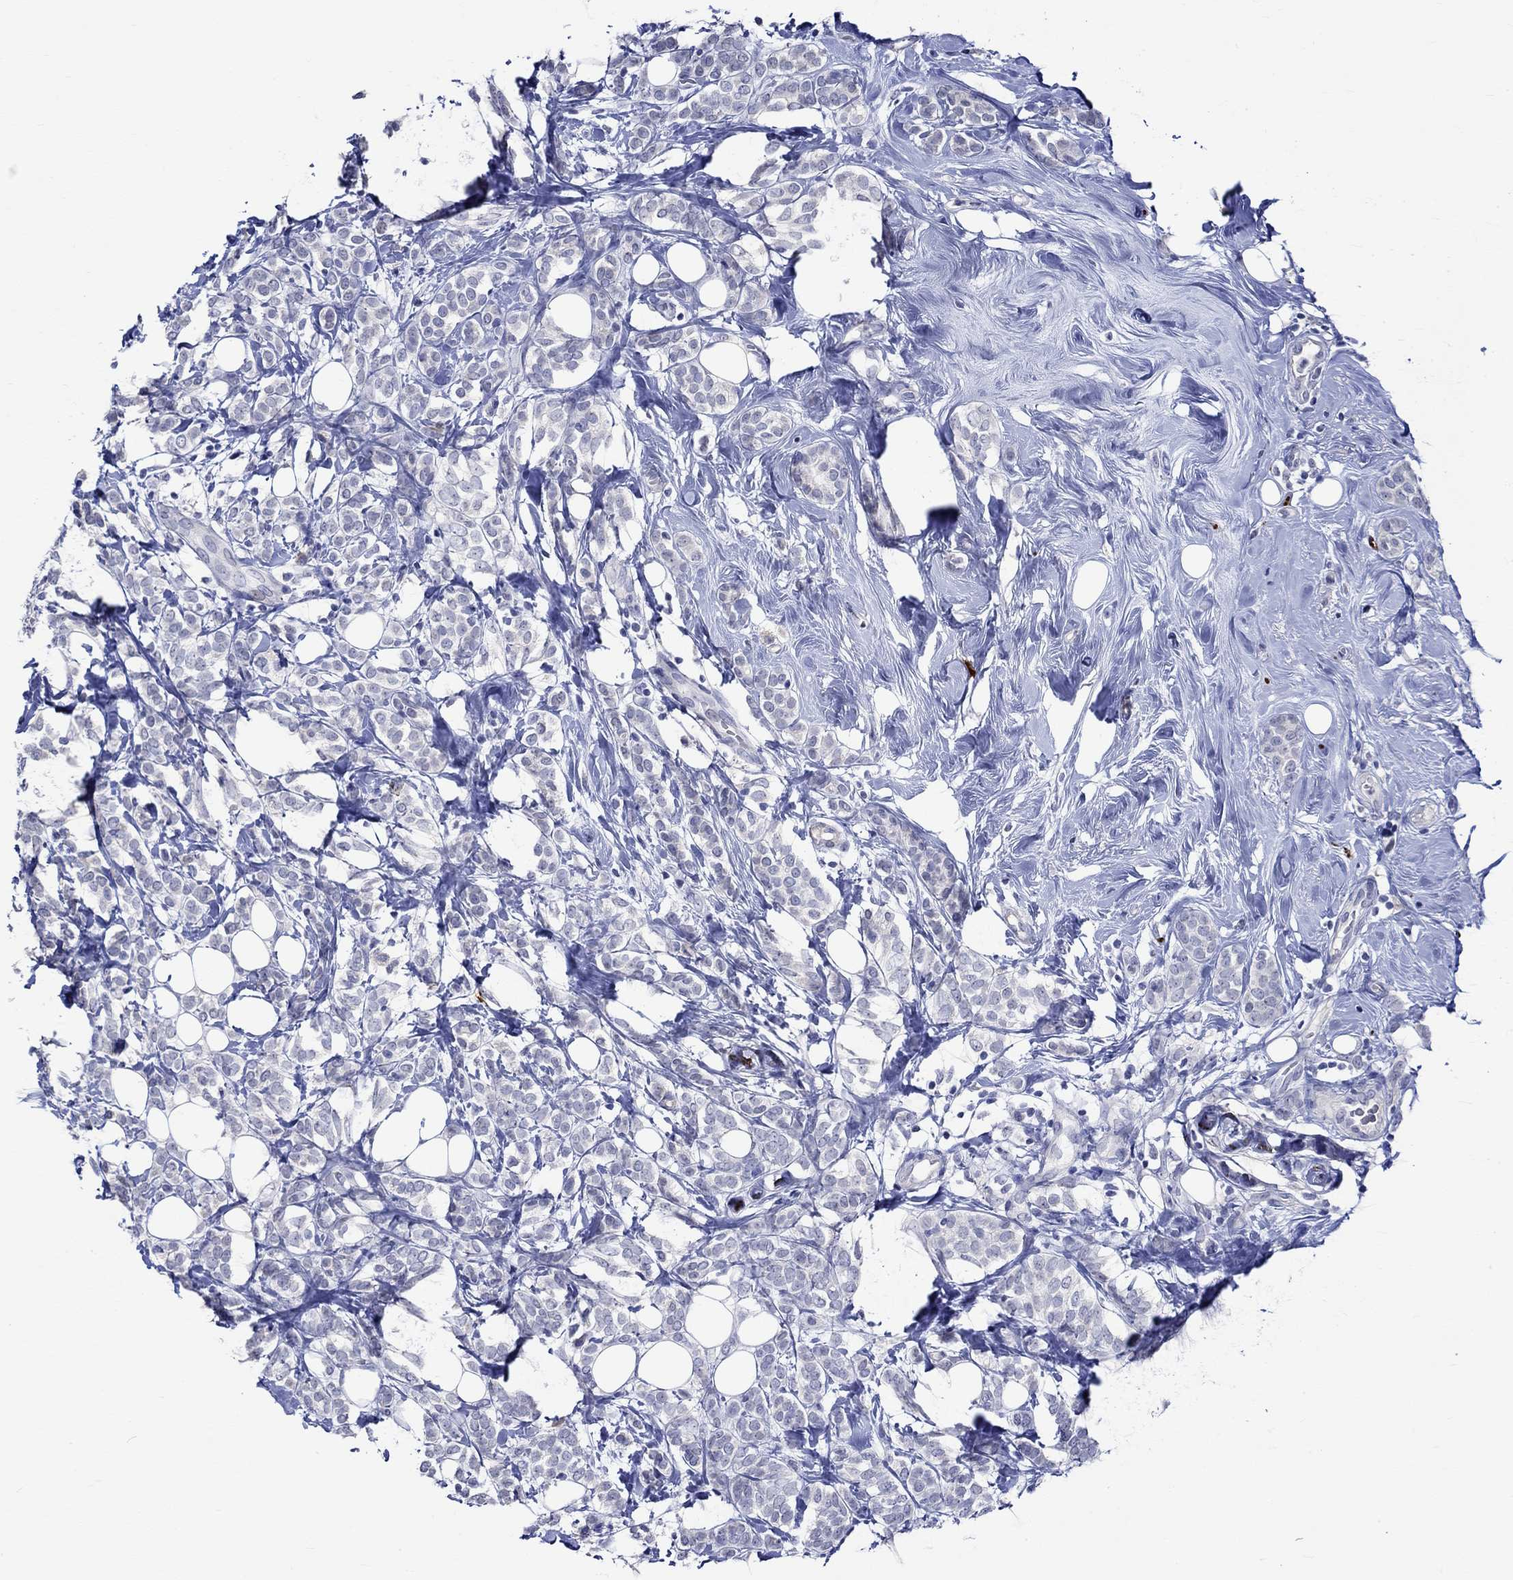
{"staining": {"intensity": "negative", "quantity": "none", "location": "none"}, "tissue": "breast cancer", "cell_type": "Tumor cells", "image_type": "cancer", "snomed": [{"axis": "morphology", "description": "Lobular carcinoma"}, {"axis": "topography", "description": "Breast"}], "caption": "Breast cancer stained for a protein using immunohistochemistry (IHC) displays no staining tumor cells.", "gene": "CRYAB", "patient": {"sex": "female", "age": 49}}